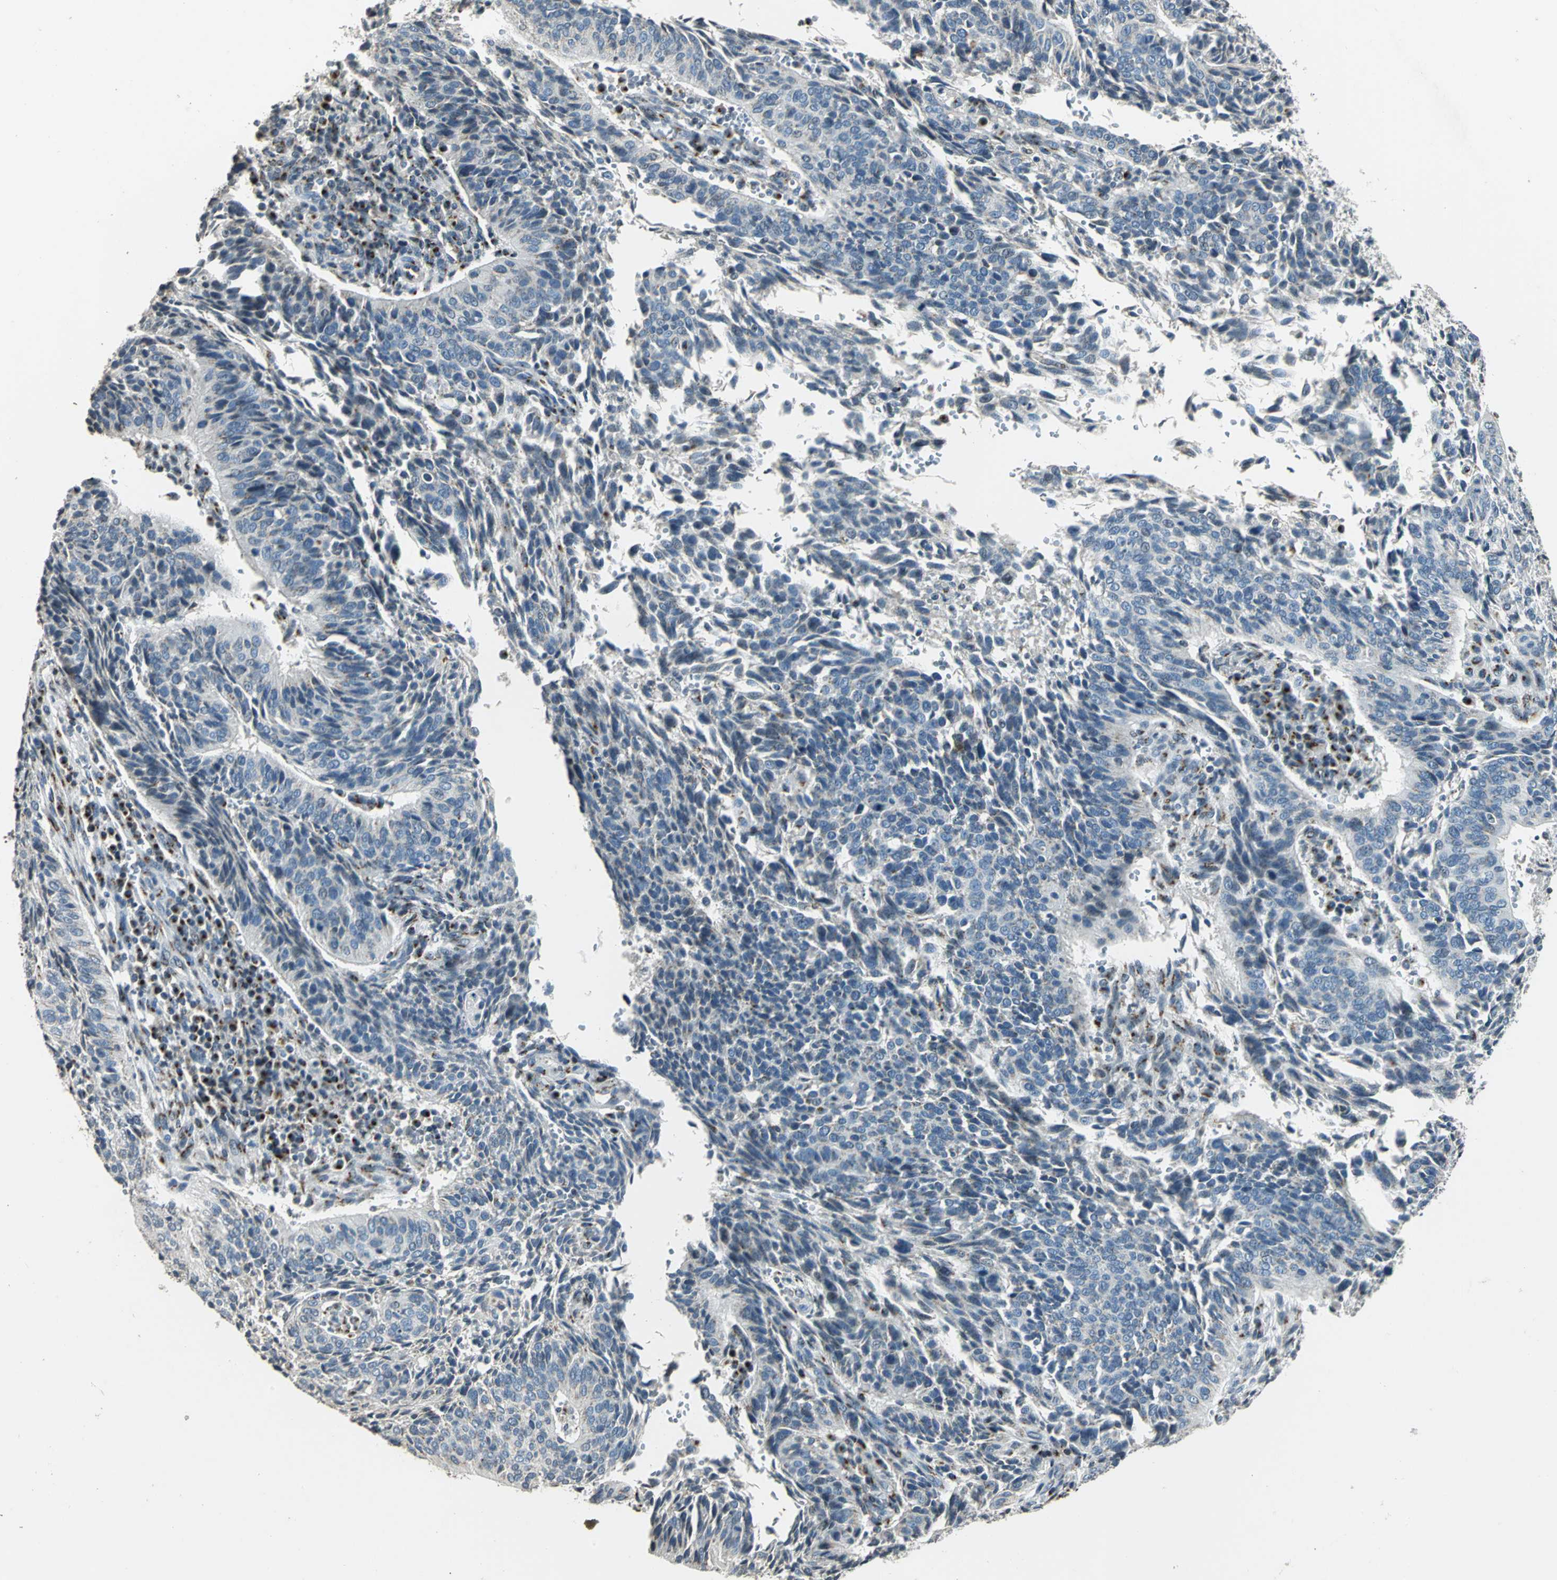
{"staining": {"intensity": "negative", "quantity": "none", "location": "none"}, "tissue": "cervical cancer", "cell_type": "Tumor cells", "image_type": "cancer", "snomed": [{"axis": "morphology", "description": "Squamous cell carcinoma, NOS"}, {"axis": "topography", "description": "Cervix"}], "caption": "A histopathology image of human cervical cancer (squamous cell carcinoma) is negative for staining in tumor cells.", "gene": "TMEM115", "patient": {"sex": "female", "age": 39}}